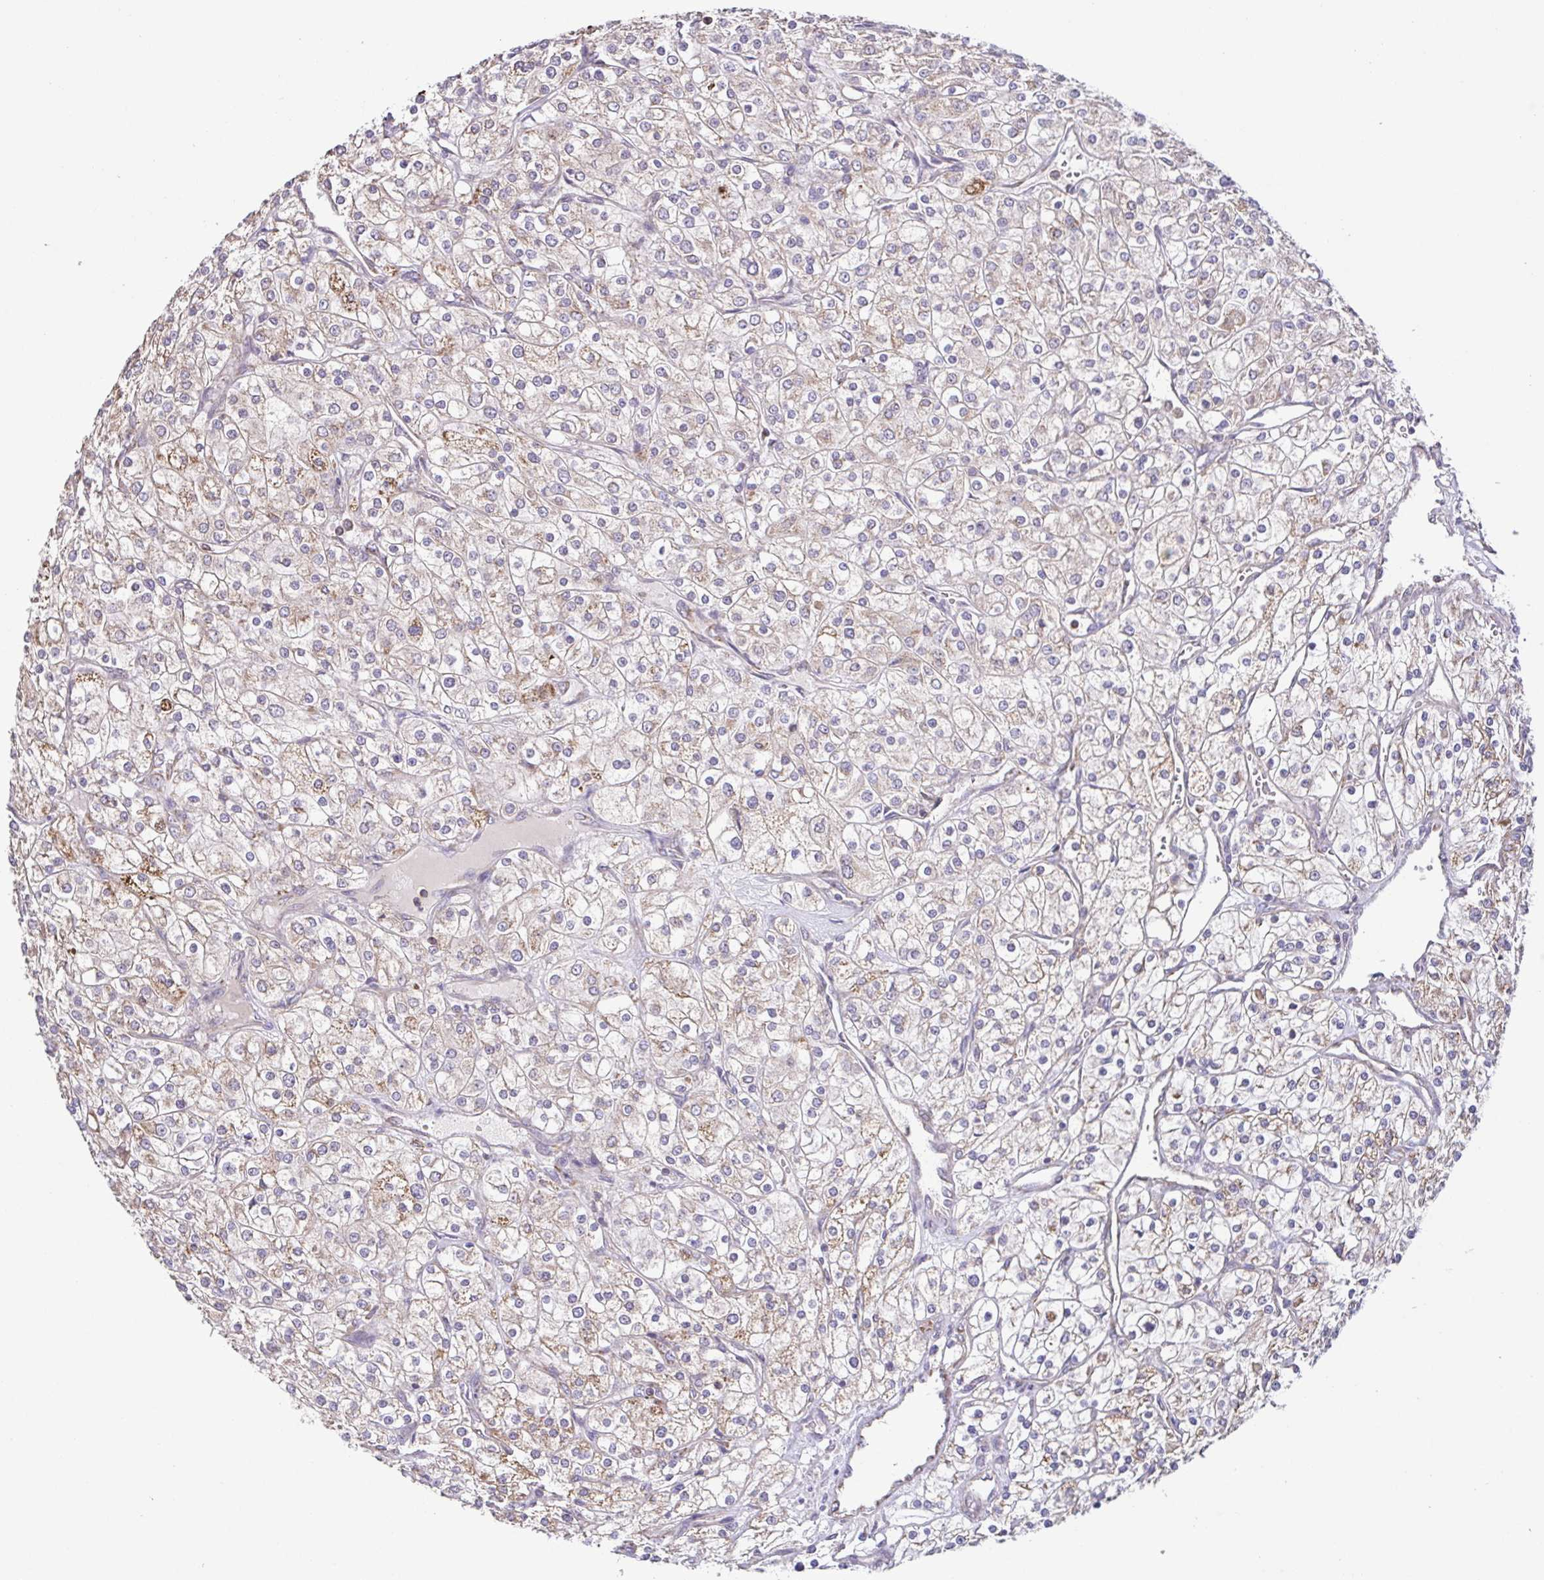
{"staining": {"intensity": "weak", "quantity": "25%-75%", "location": "cytoplasmic/membranous"}, "tissue": "renal cancer", "cell_type": "Tumor cells", "image_type": "cancer", "snomed": [{"axis": "morphology", "description": "Adenocarcinoma, NOS"}, {"axis": "topography", "description": "Kidney"}], "caption": "A micrograph showing weak cytoplasmic/membranous staining in approximately 25%-75% of tumor cells in renal cancer, as visualized by brown immunohistochemical staining.", "gene": "DIP2B", "patient": {"sex": "male", "age": 80}}